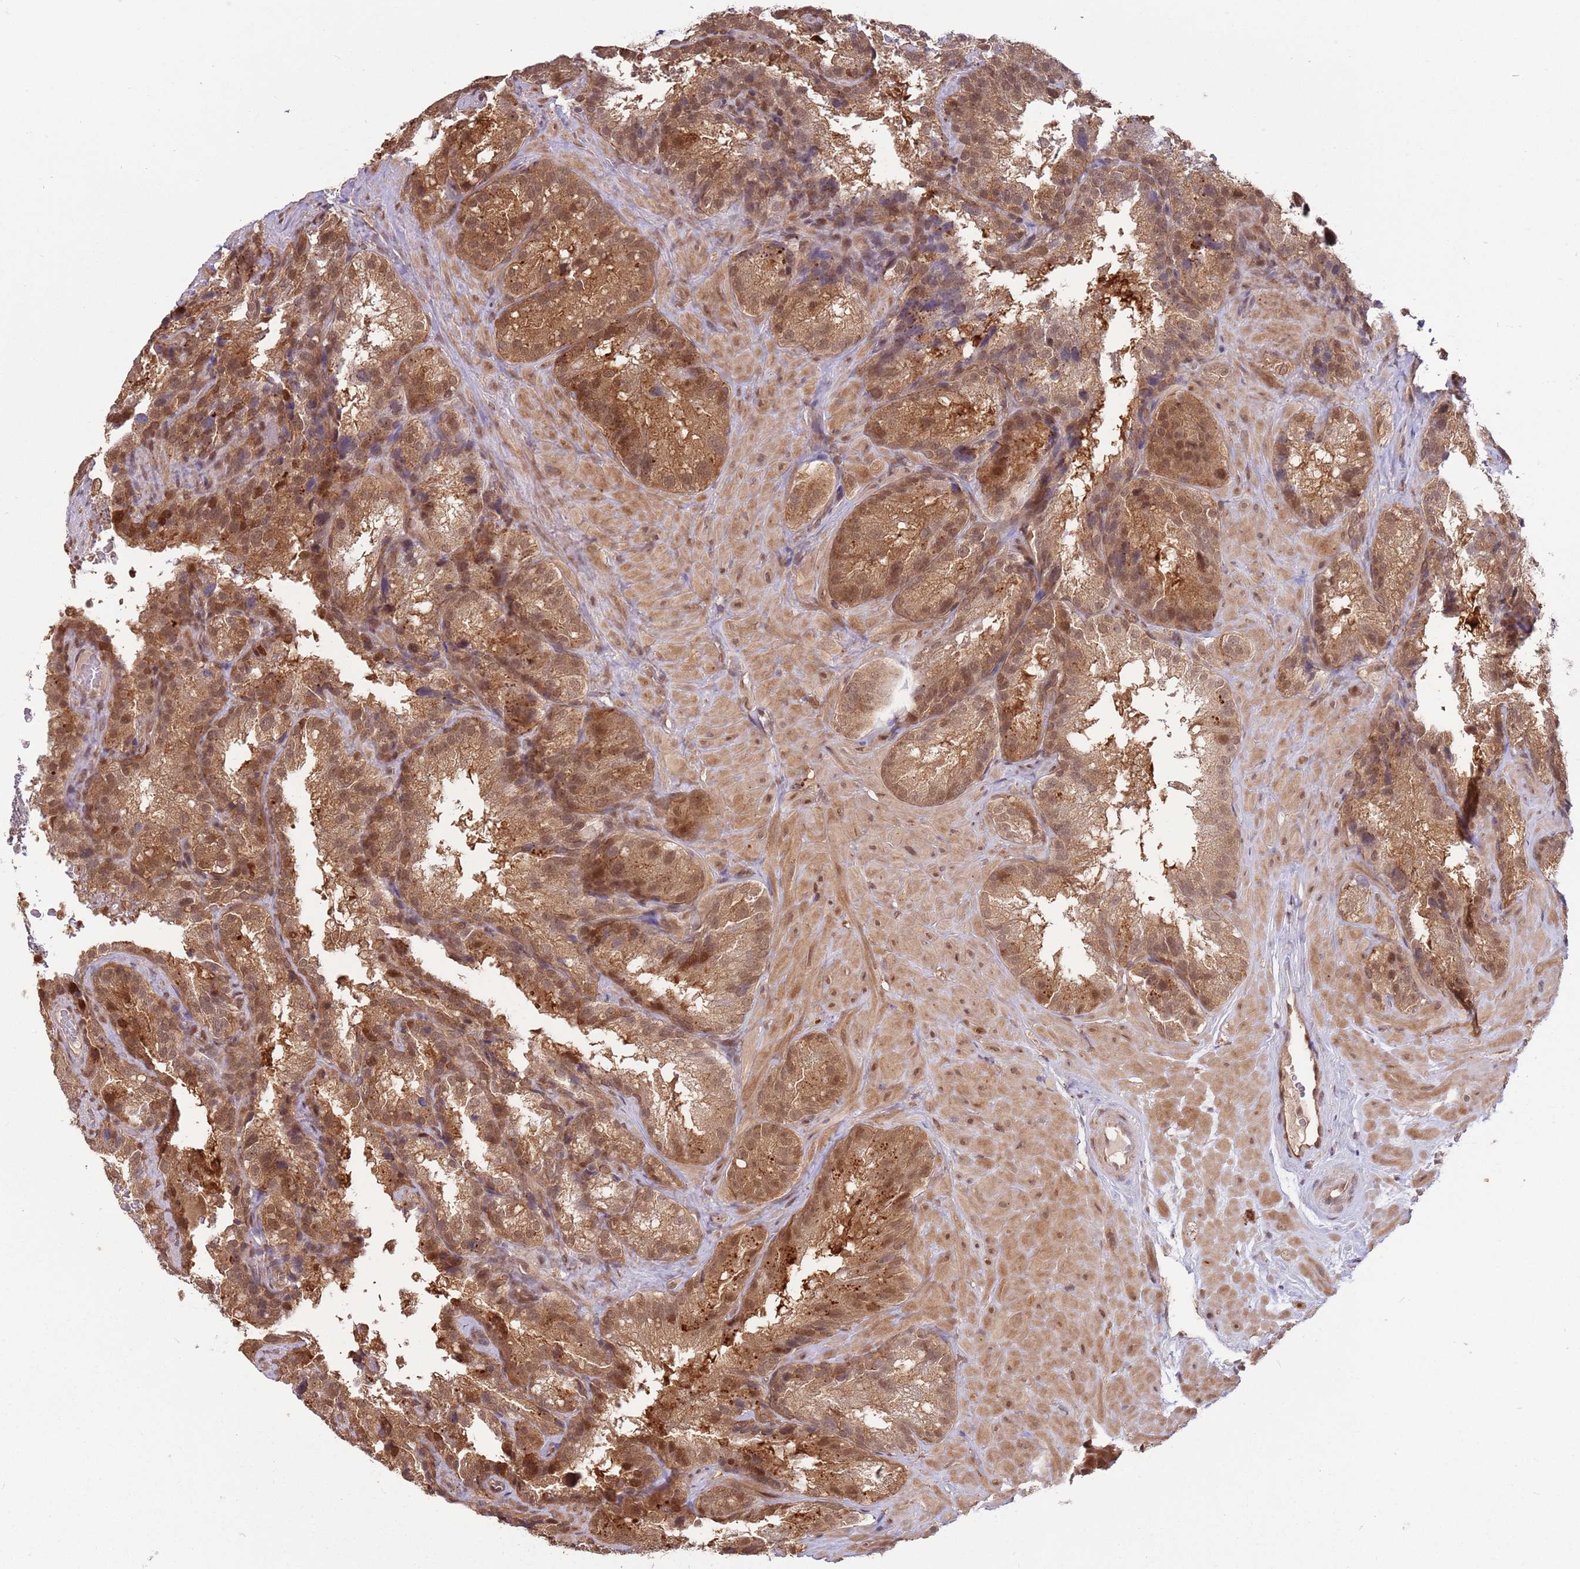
{"staining": {"intensity": "moderate", "quantity": ">75%", "location": "cytoplasmic/membranous,nuclear"}, "tissue": "seminal vesicle", "cell_type": "Glandular cells", "image_type": "normal", "snomed": [{"axis": "morphology", "description": "Normal tissue, NOS"}, {"axis": "topography", "description": "Seminal veicle"}], "caption": "An immunohistochemistry micrograph of unremarkable tissue is shown. Protein staining in brown highlights moderate cytoplasmic/membranous,nuclear positivity in seminal vesicle within glandular cells.", "gene": "SALL1", "patient": {"sex": "male", "age": 58}}